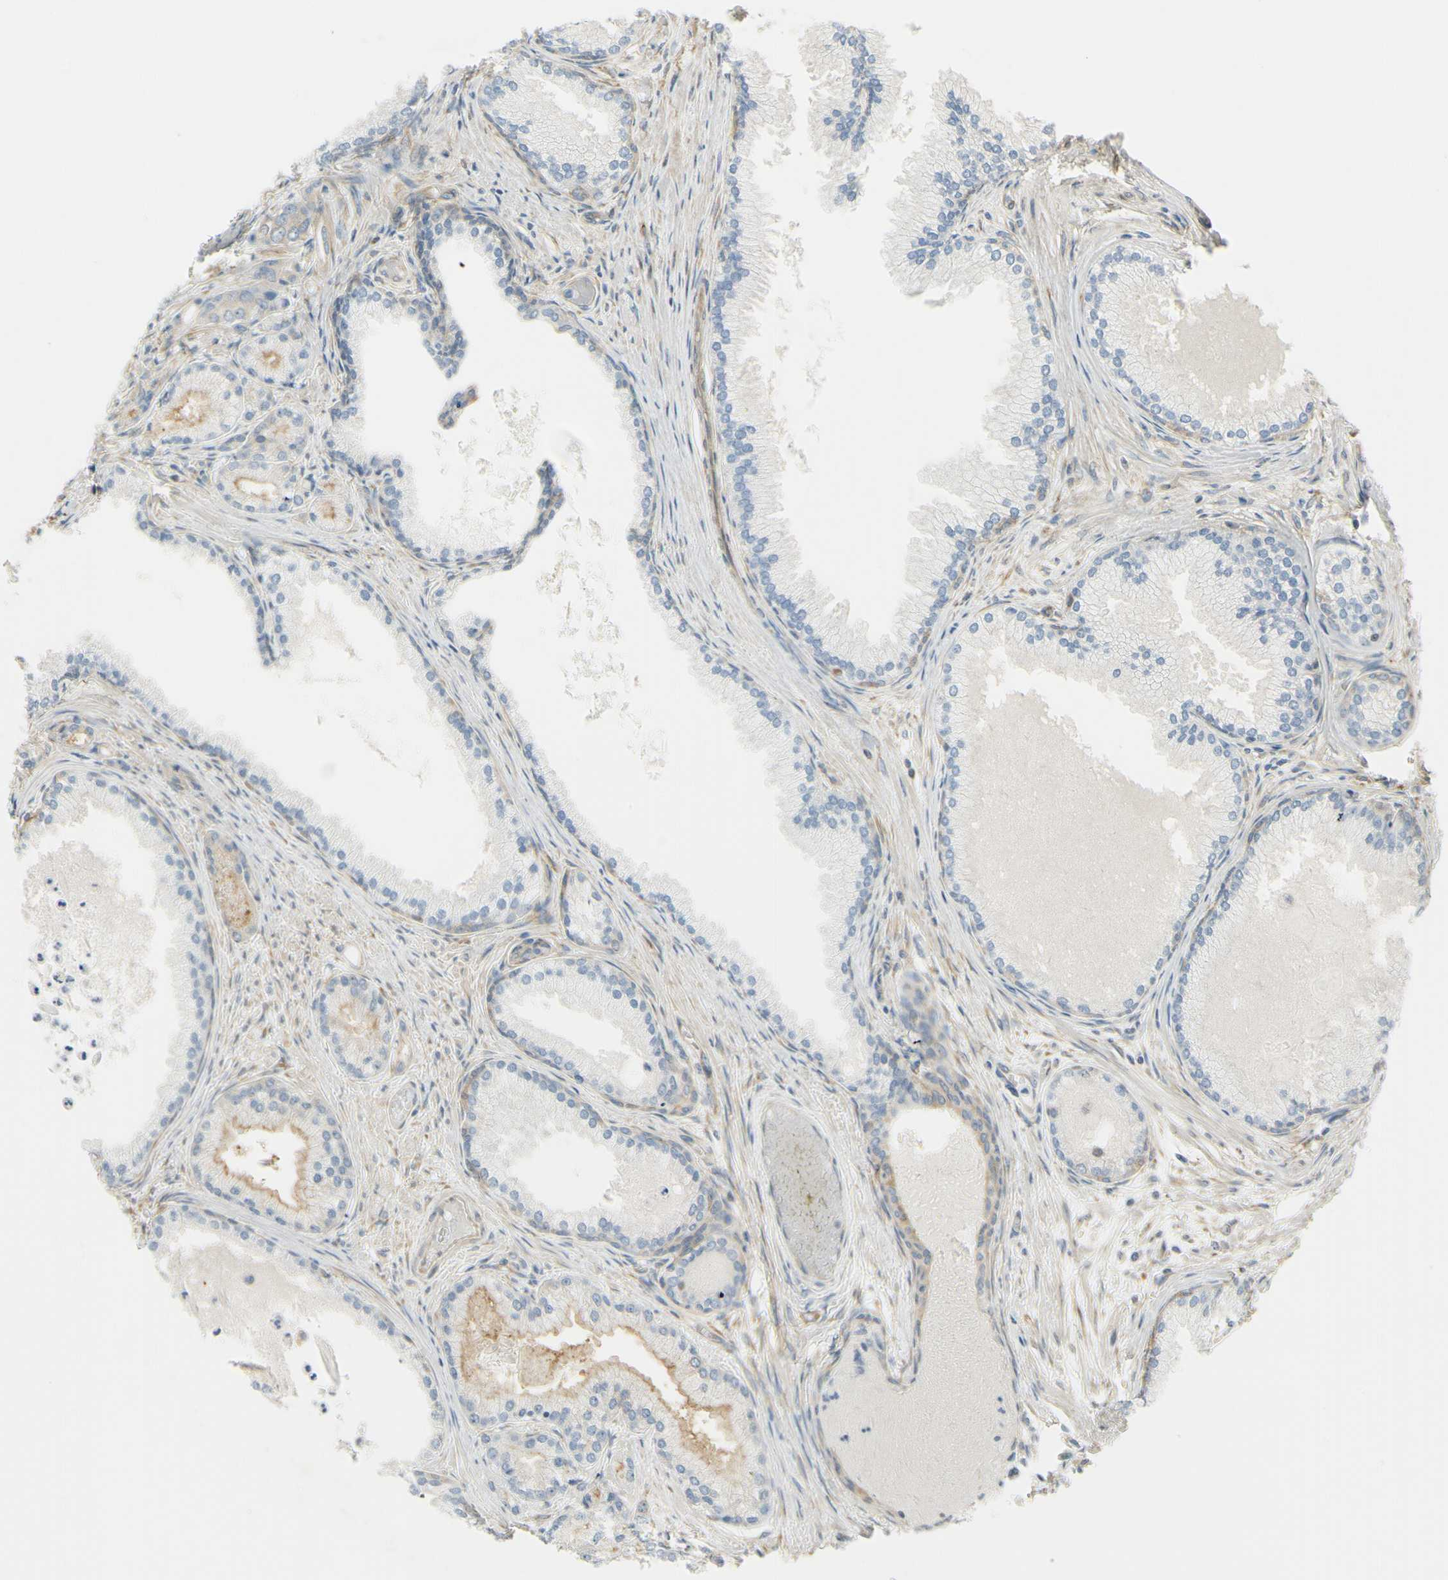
{"staining": {"intensity": "weak", "quantity": "<25%", "location": "cytoplasmic/membranous"}, "tissue": "prostate cancer", "cell_type": "Tumor cells", "image_type": "cancer", "snomed": [{"axis": "morphology", "description": "Adenocarcinoma, Low grade"}, {"axis": "topography", "description": "Prostate"}], "caption": "DAB (3,3'-diaminobenzidine) immunohistochemical staining of prostate adenocarcinoma (low-grade) displays no significant positivity in tumor cells. (DAB (3,3'-diaminobenzidine) immunohistochemistry, high magnification).", "gene": "IGDCC4", "patient": {"sex": "male", "age": 72}}